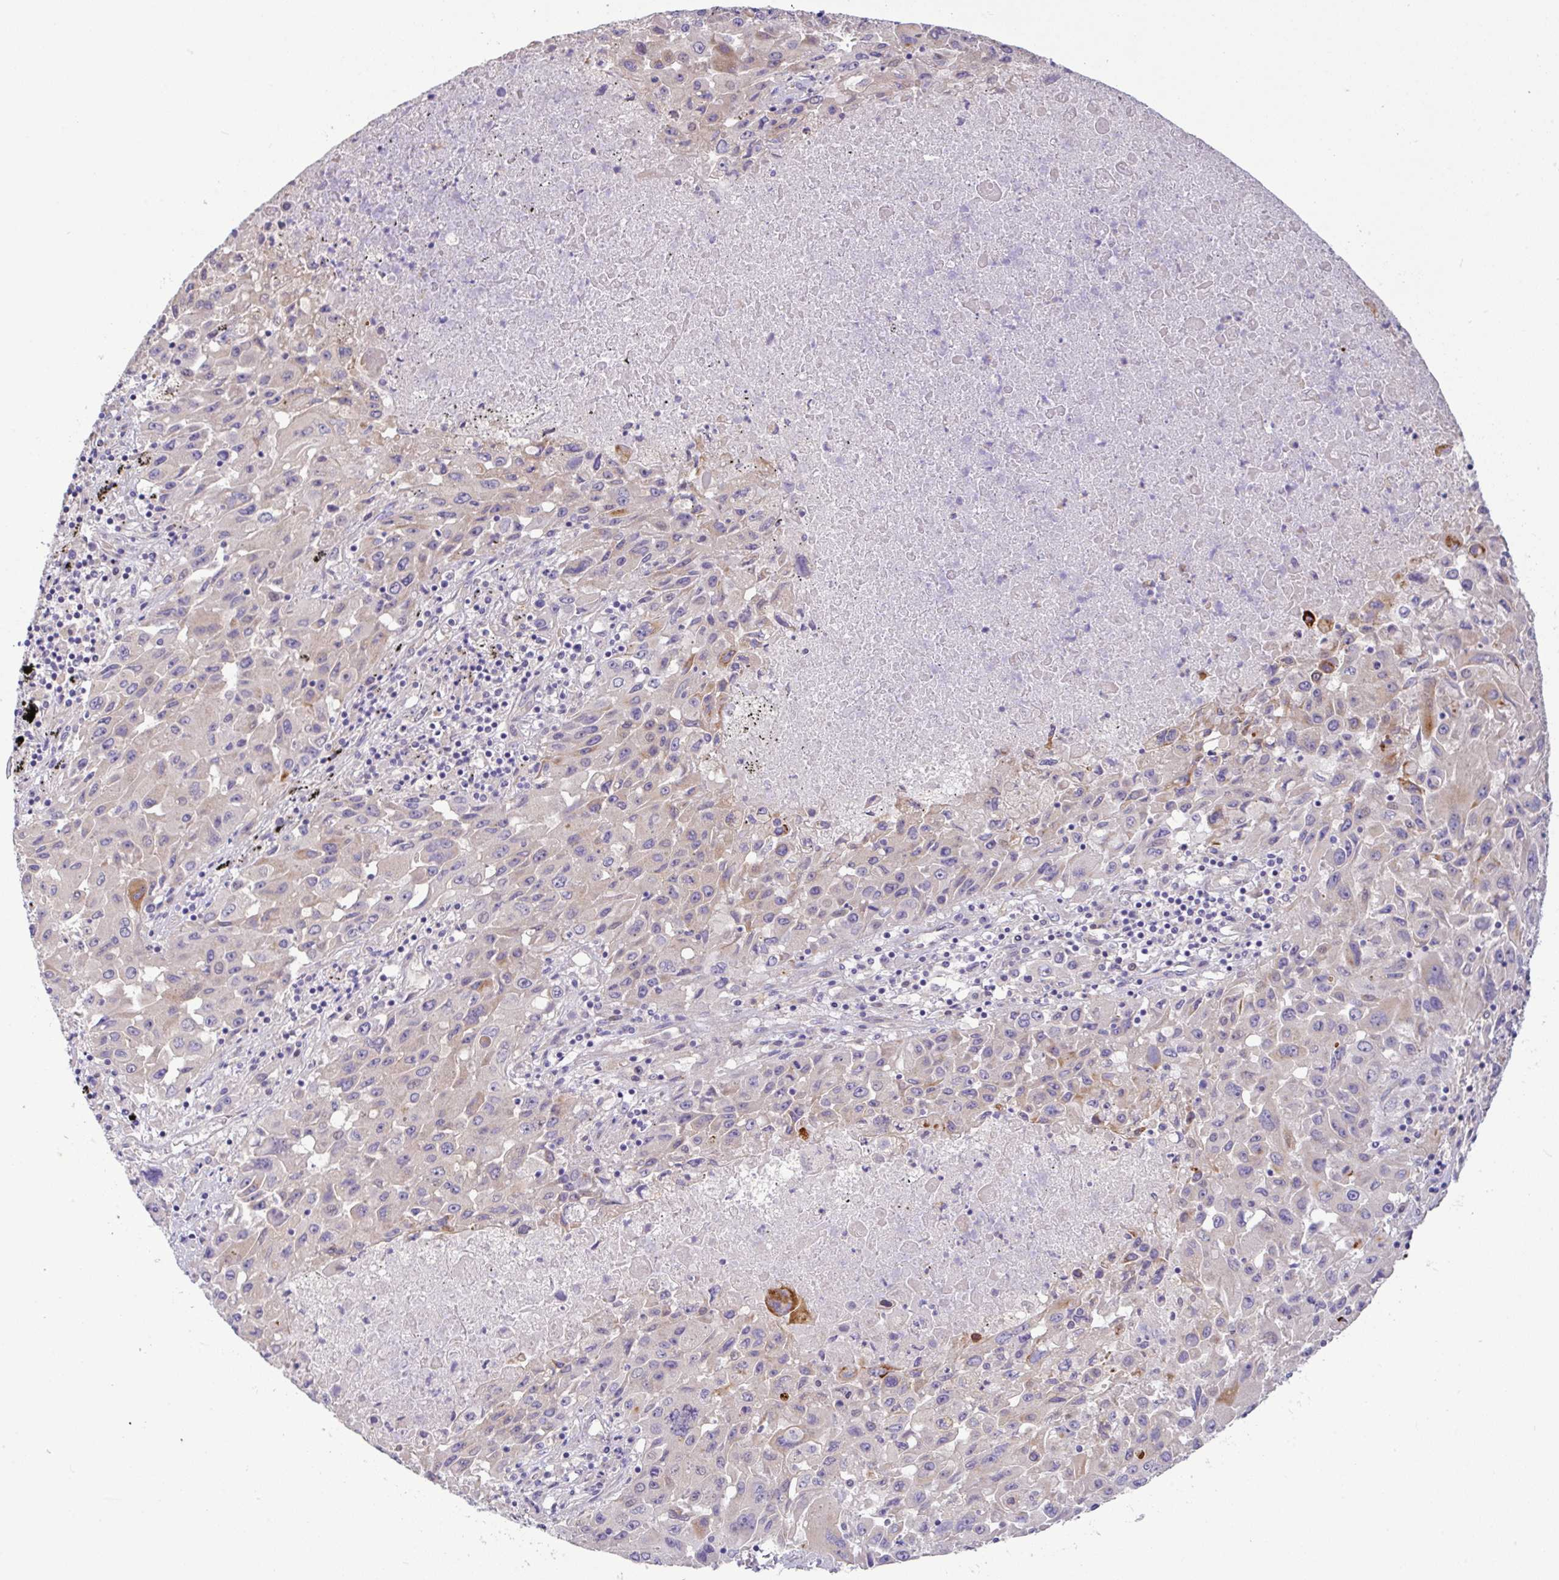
{"staining": {"intensity": "moderate", "quantity": "<25%", "location": "cytoplasmic/membranous"}, "tissue": "lung cancer", "cell_type": "Tumor cells", "image_type": "cancer", "snomed": [{"axis": "morphology", "description": "Squamous cell carcinoma, NOS"}, {"axis": "topography", "description": "Lung"}], "caption": "A micrograph of lung cancer stained for a protein shows moderate cytoplasmic/membranous brown staining in tumor cells. Nuclei are stained in blue.", "gene": "EPN3", "patient": {"sex": "male", "age": 63}}